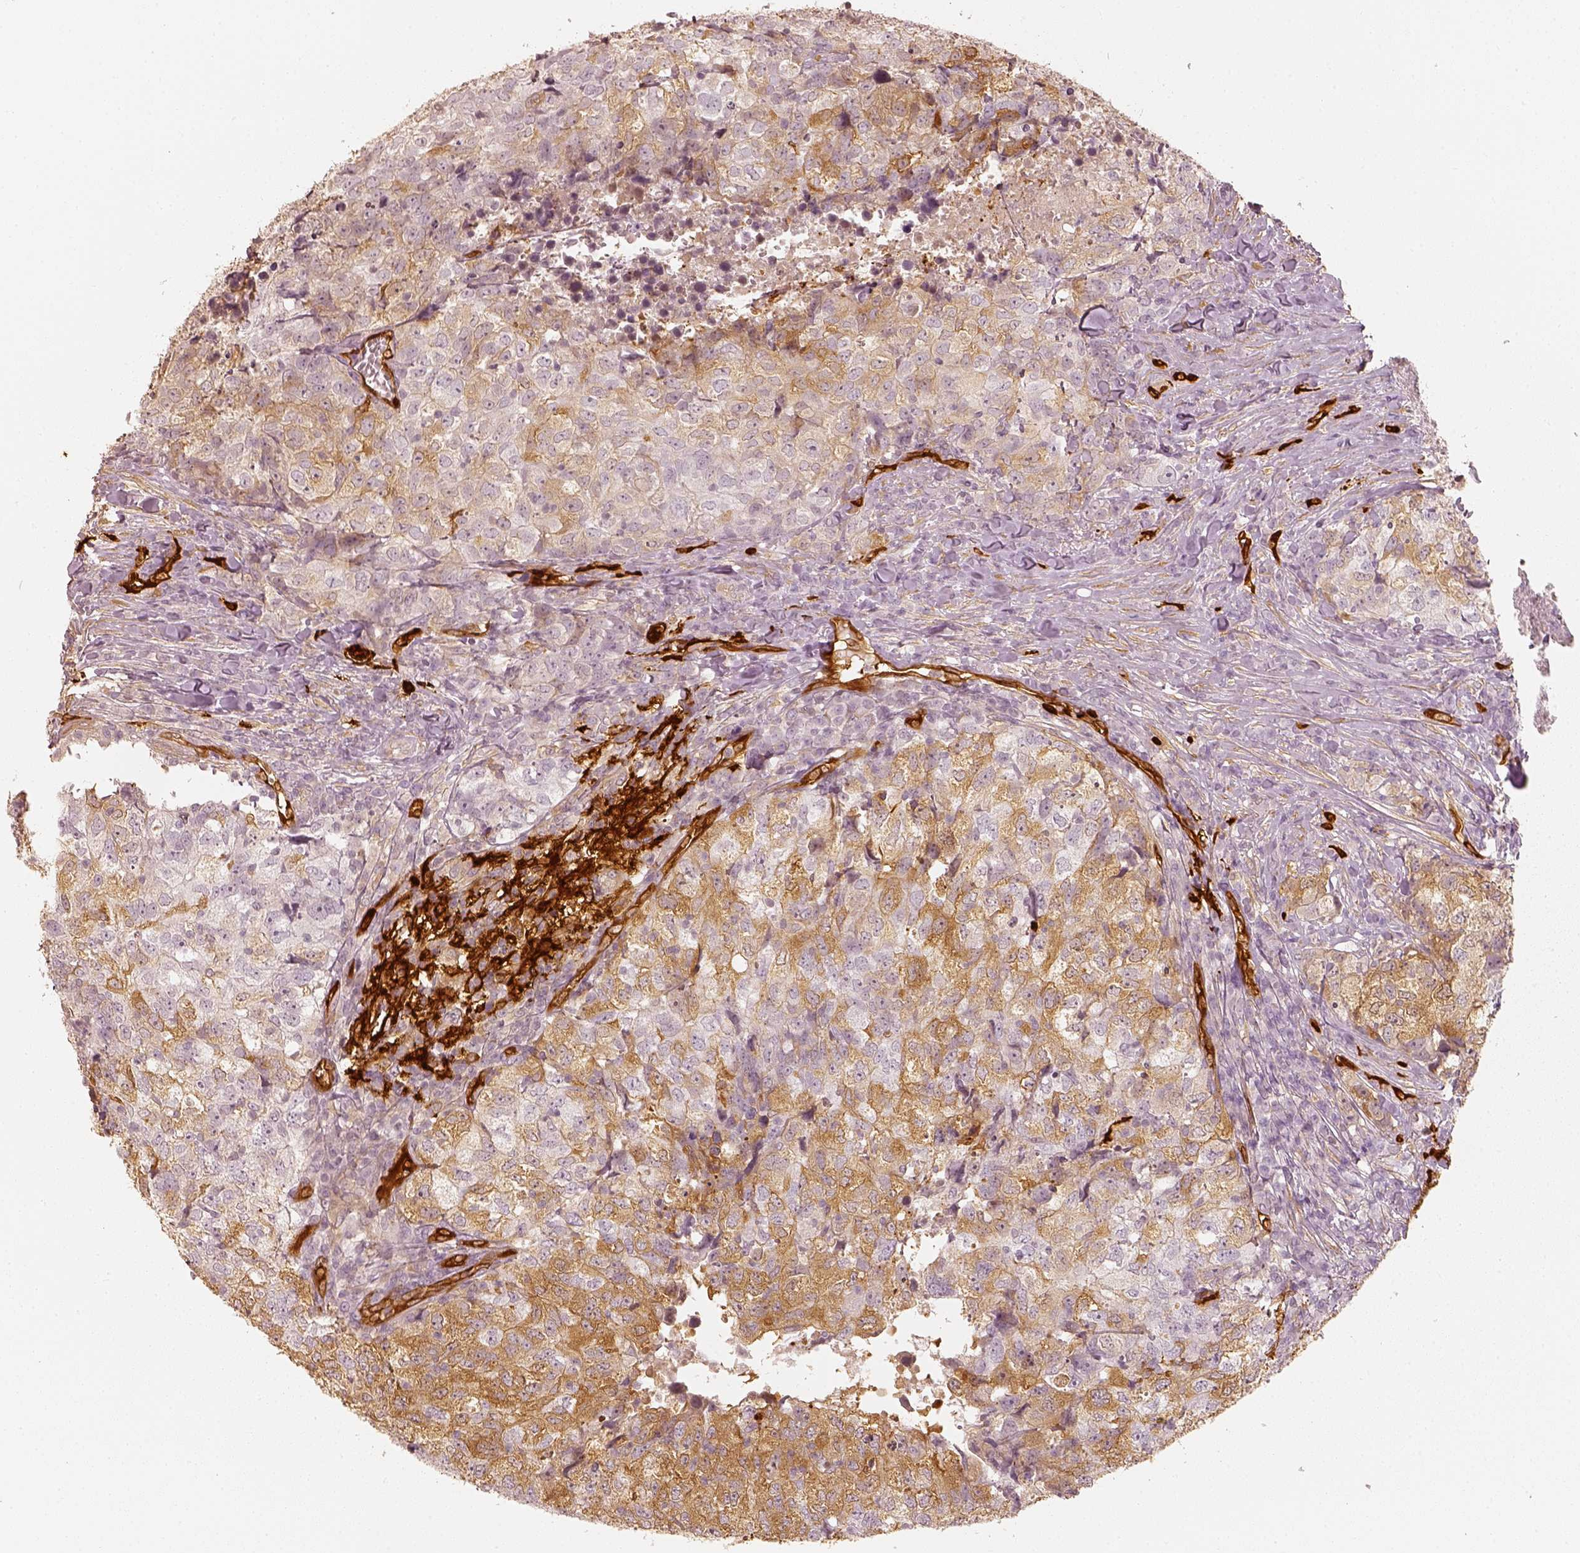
{"staining": {"intensity": "weak", "quantity": "25%-75%", "location": "cytoplasmic/membranous"}, "tissue": "breast cancer", "cell_type": "Tumor cells", "image_type": "cancer", "snomed": [{"axis": "morphology", "description": "Duct carcinoma"}, {"axis": "topography", "description": "Breast"}], "caption": "Breast cancer was stained to show a protein in brown. There is low levels of weak cytoplasmic/membranous staining in approximately 25%-75% of tumor cells.", "gene": "FSCN1", "patient": {"sex": "female", "age": 30}}